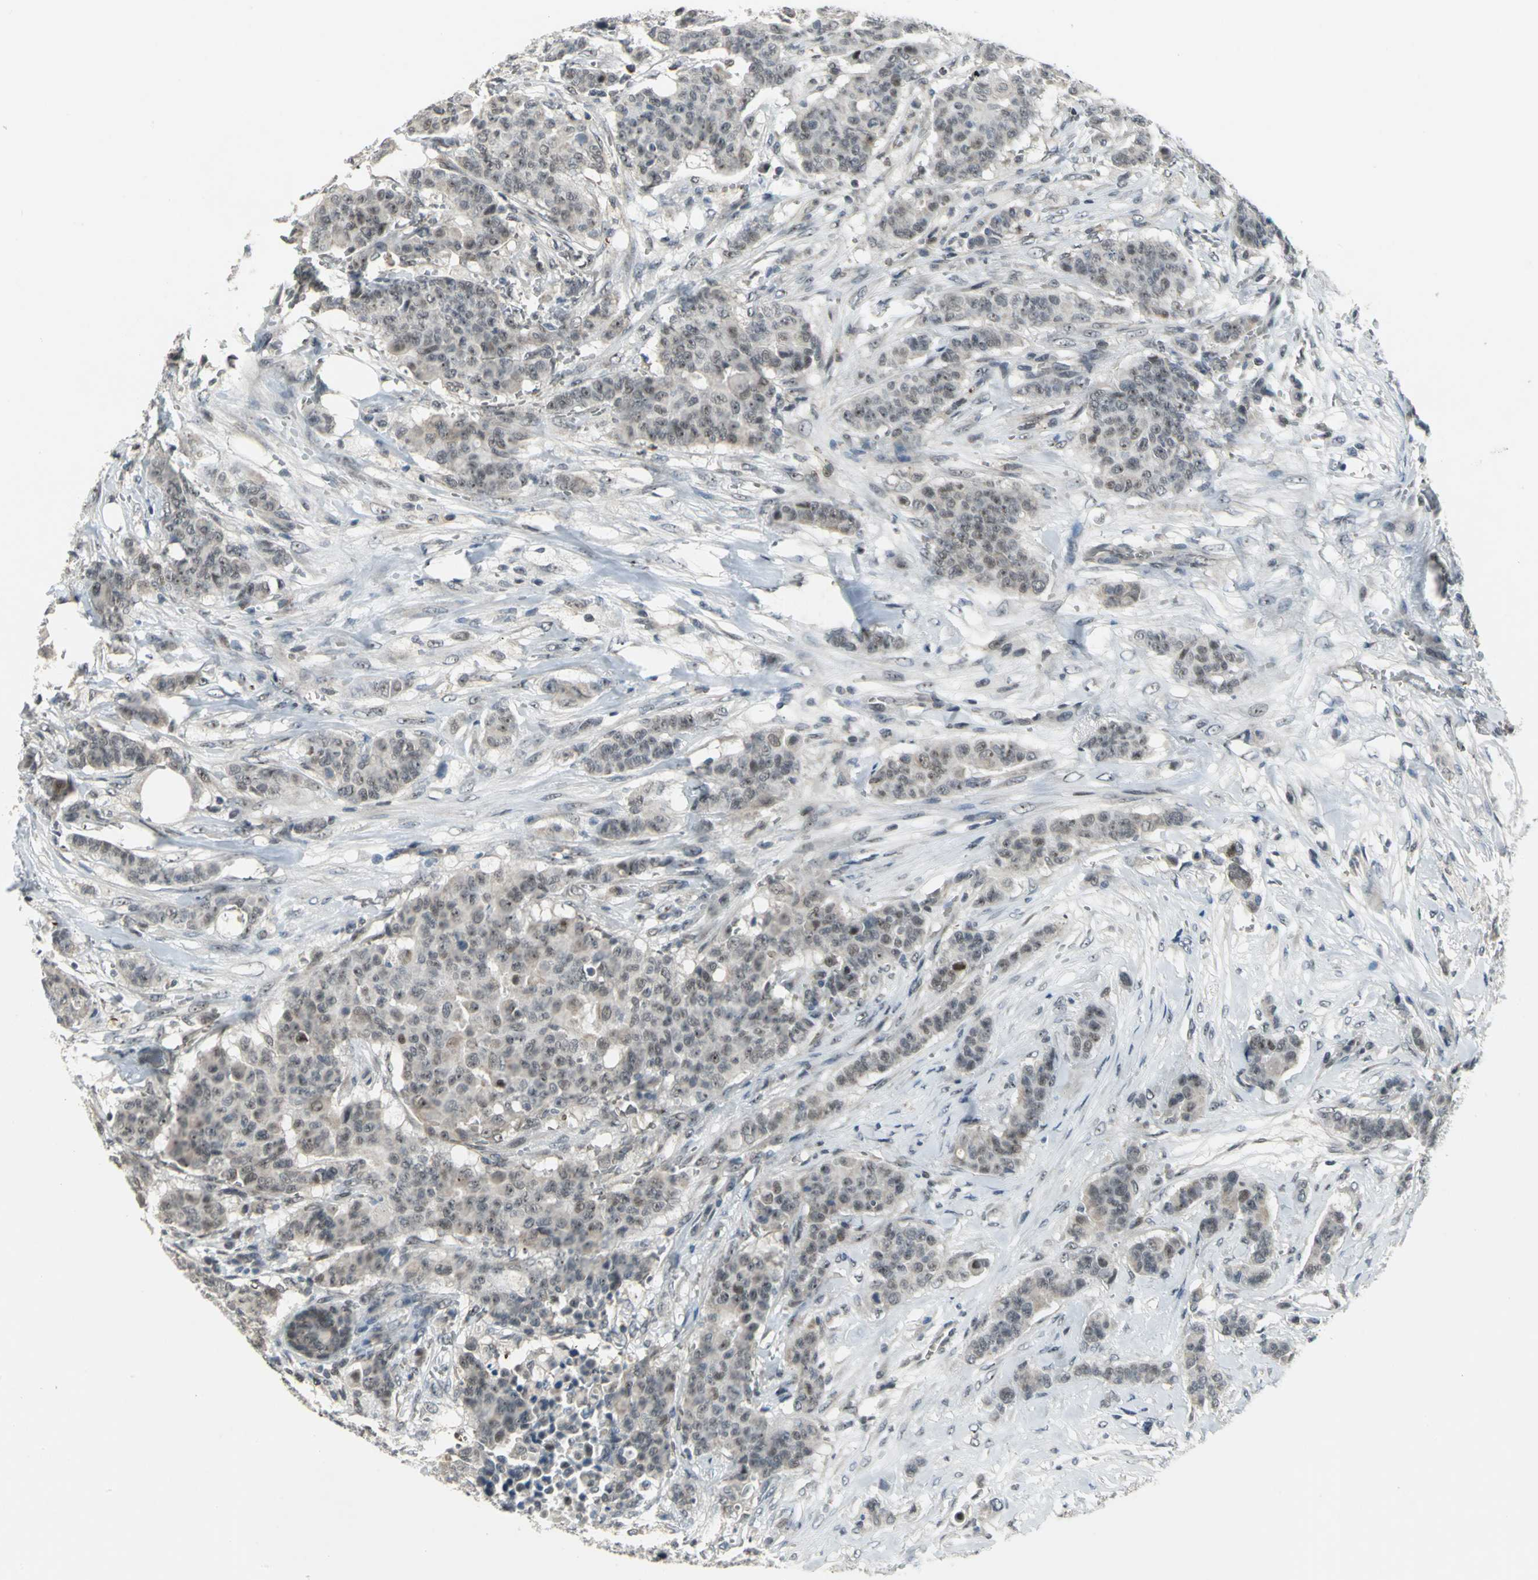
{"staining": {"intensity": "moderate", "quantity": ">75%", "location": "nuclear"}, "tissue": "breast cancer", "cell_type": "Tumor cells", "image_type": "cancer", "snomed": [{"axis": "morphology", "description": "Duct carcinoma"}, {"axis": "topography", "description": "Breast"}], "caption": "A high-resolution image shows immunohistochemistry (IHC) staining of breast cancer (intraductal carcinoma), which reveals moderate nuclear expression in about >75% of tumor cells. Nuclei are stained in blue.", "gene": "GLI3", "patient": {"sex": "female", "age": 40}}